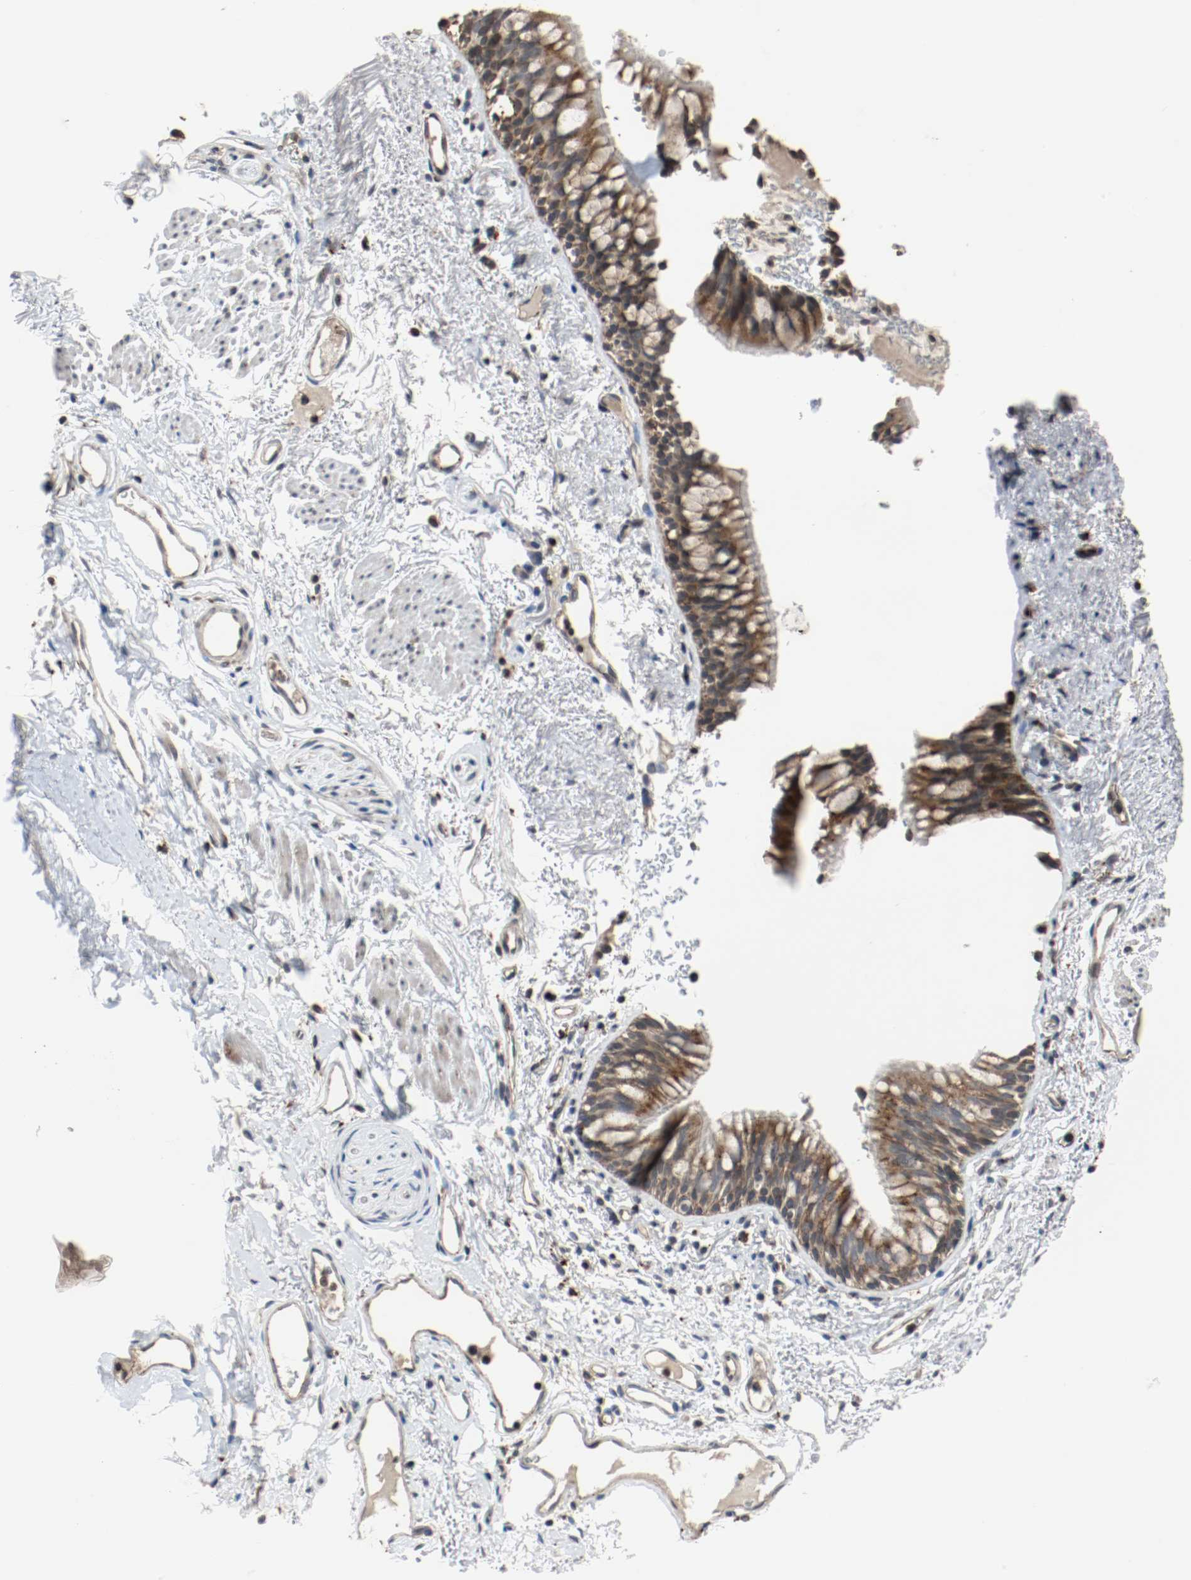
{"staining": {"intensity": "strong", "quantity": ">75%", "location": "cytoplasmic/membranous"}, "tissue": "bronchus", "cell_type": "Respiratory epithelial cells", "image_type": "normal", "snomed": [{"axis": "morphology", "description": "Normal tissue, NOS"}, {"axis": "topography", "description": "Bronchus"}], "caption": "The immunohistochemical stain highlights strong cytoplasmic/membranous expression in respiratory epithelial cells of normal bronchus. The protein is stained brown, and the nuclei are stained in blue (DAB (3,3'-diaminobenzidine) IHC with brightfield microscopy, high magnification).", "gene": "LAMP2", "patient": {"sex": "female", "age": 73}}